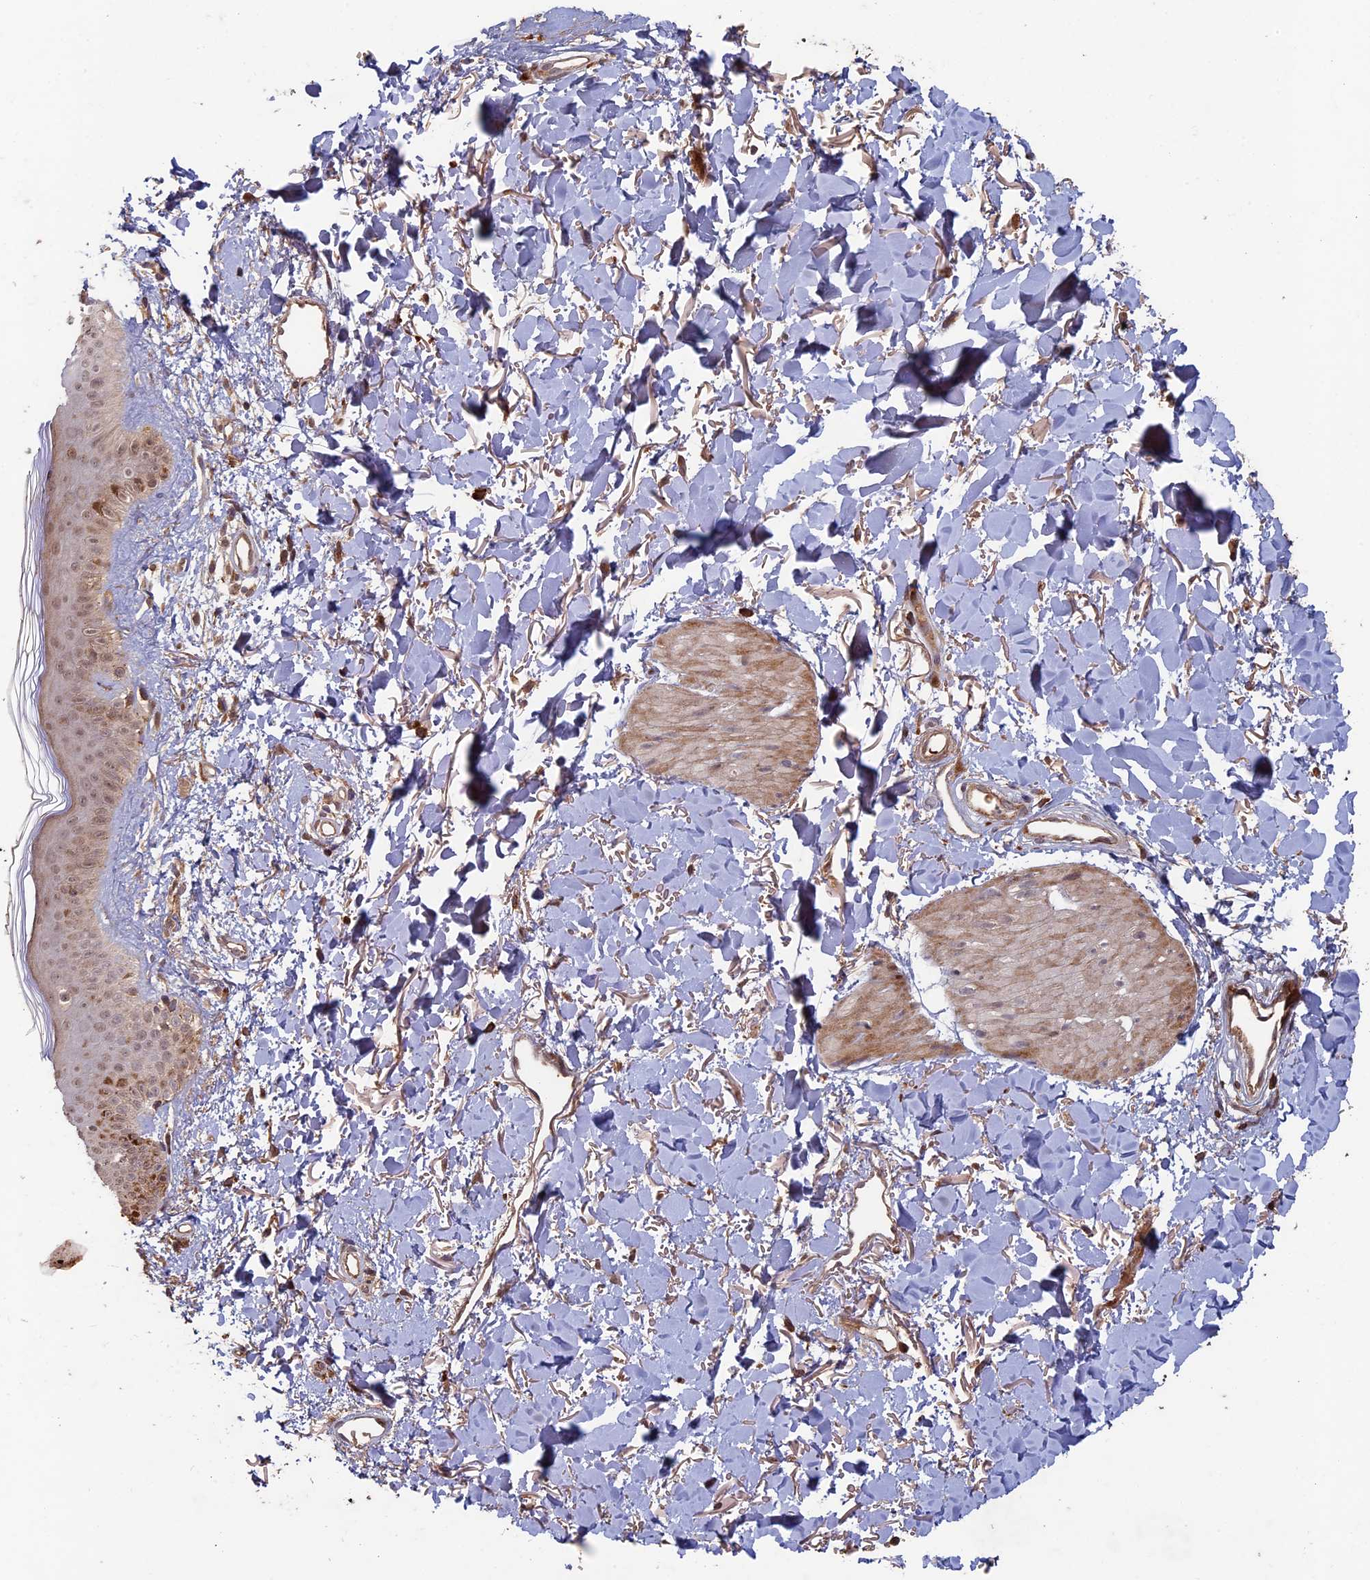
{"staining": {"intensity": "moderate", "quantity": ">75%", "location": "cytoplasmic/membranous,nuclear"}, "tissue": "skin", "cell_type": "Fibroblasts", "image_type": "normal", "snomed": [{"axis": "morphology", "description": "Normal tissue, NOS"}, {"axis": "topography", "description": "Skin"}], "caption": "Moderate cytoplasmic/membranous,nuclear expression is present in approximately >75% of fibroblasts in normal skin. (IHC, brightfield microscopy, high magnification).", "gene": "RCCD1", "patient": {"sex": "female", "age": 58}}